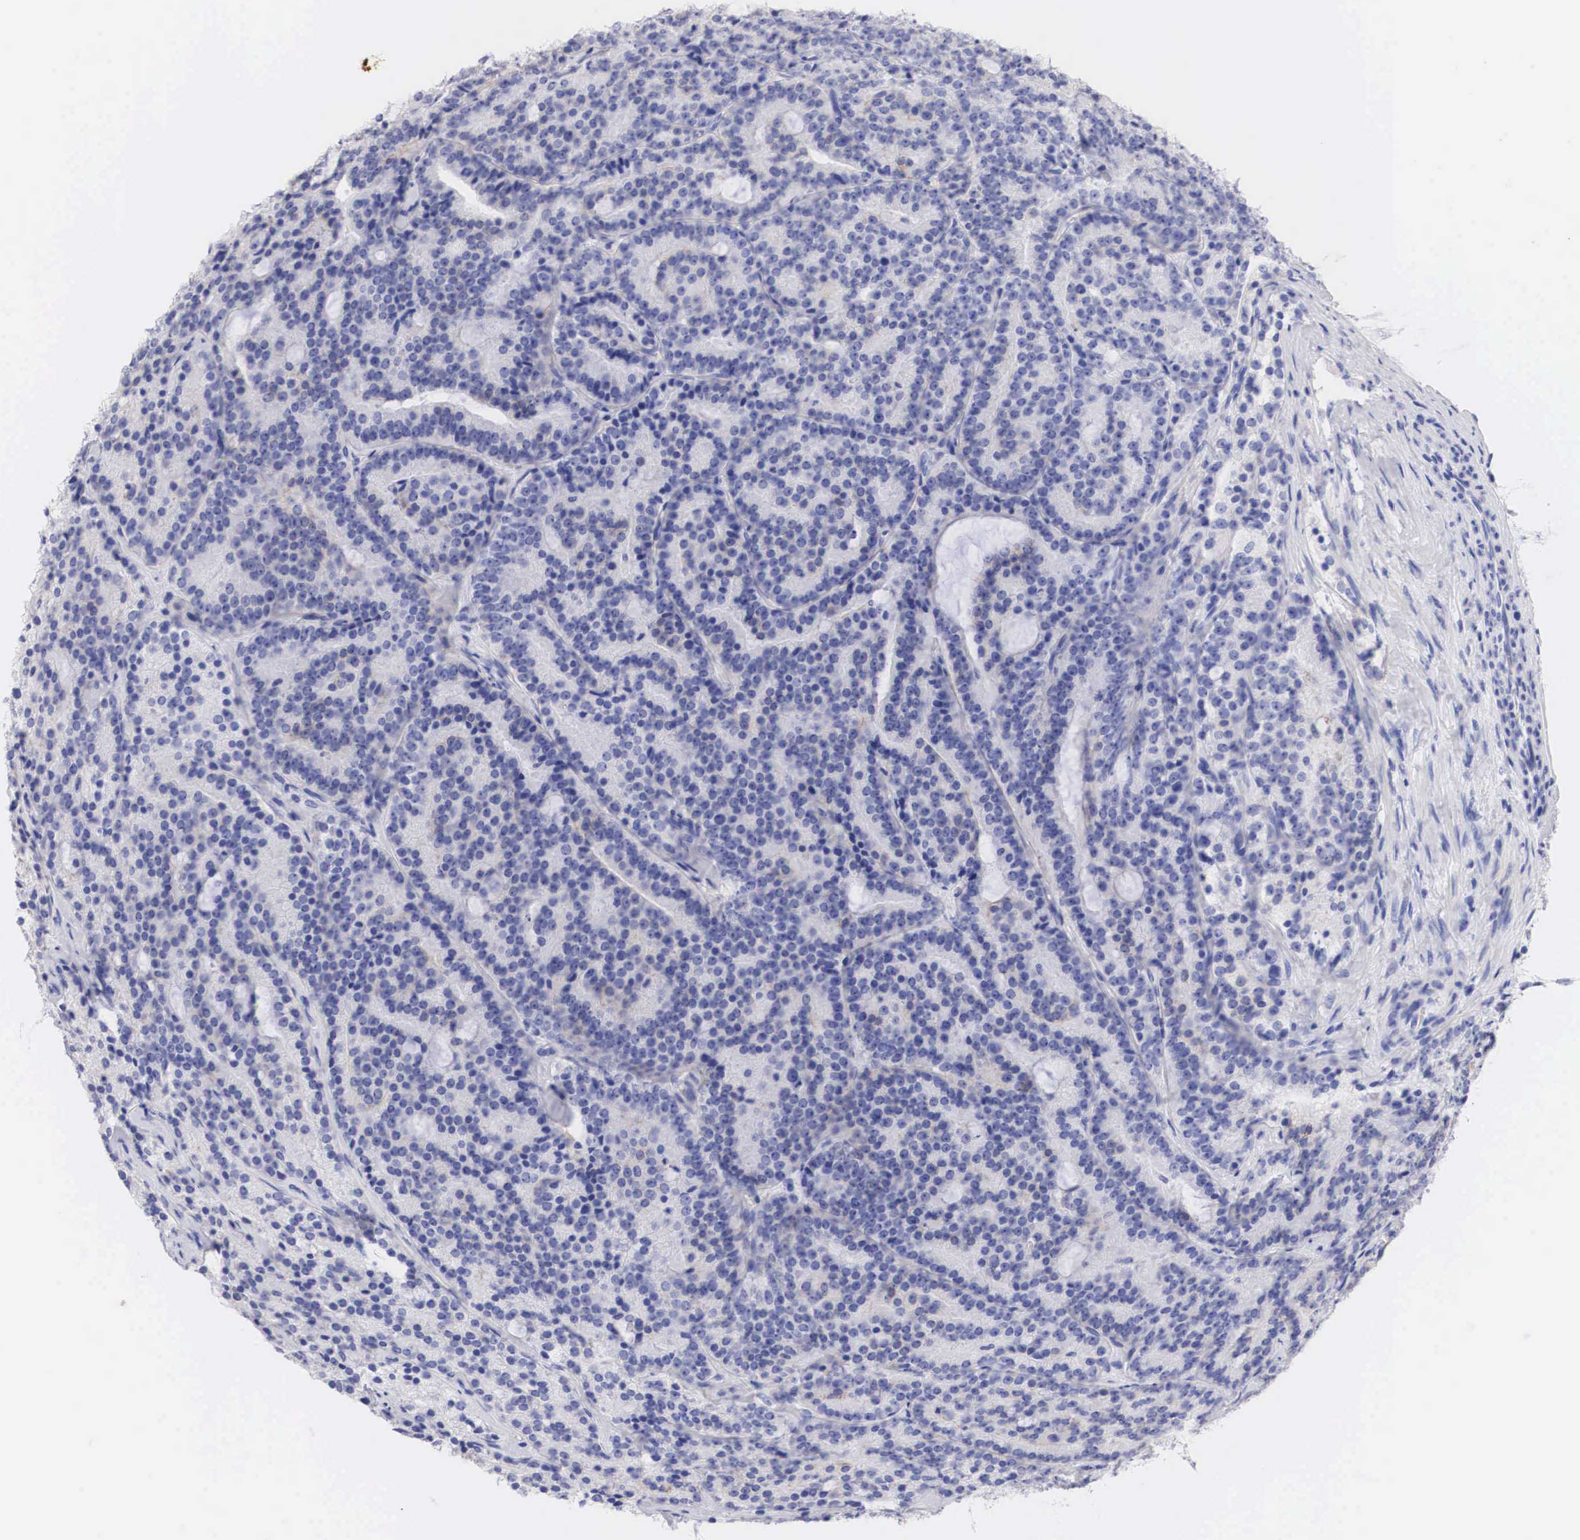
{"staining": {"intensity": "negative", "quantity": "none", "location": "none"}, "tissue": "prostate cancer", "cell_type": "Tumor cells", "image_type": "cancer", "snomed": [{"axis": "morphology", "description": "Adenocarcinoma, Medium grade"}, {"axis": "topography", "description": "Prostate"}], "caption": "Immunohistochemistry (IHC) of human adenocarcinoma (medium-grade) (prostate) reveals no expression in tumor cells. The staining was performed using DAB to visualize the protein expression in brown, while the nuclei were stained in blue with hematoxylin (Magnification: 20x).", "gene": "ERBB2", "patient": {"sex": "male", "age": 65}}